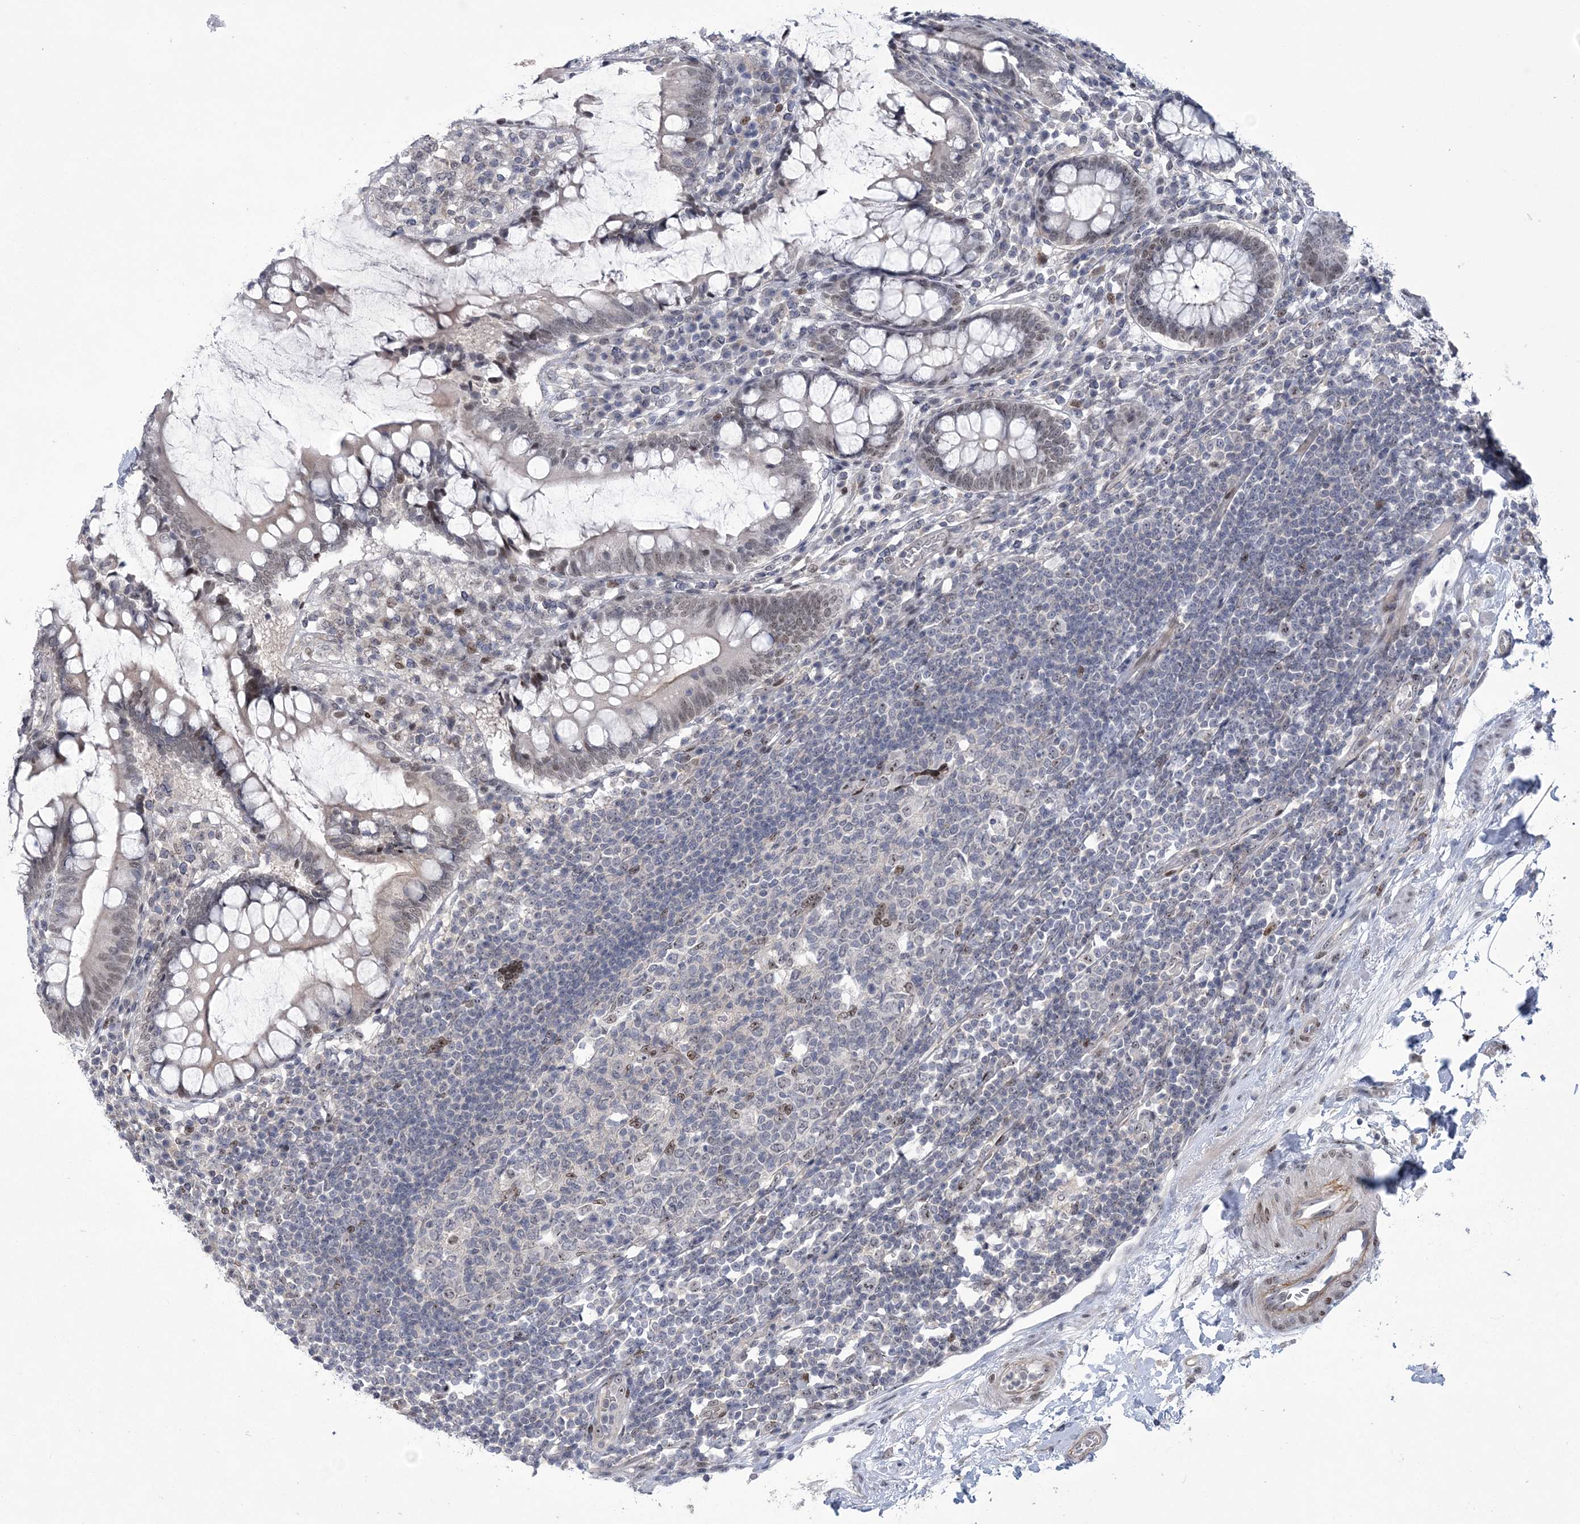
{"staining": {"intensity": "weak", "quantity": ">75%", "location": "nuclear"}, "tissue": "colon", "cell_type": "Endothelial cells", "image_type": "normal", "snomed": [{"axis": "morphology", "description": "Normal tissue, NOS"}, {"axis": "topography", "description": "Colon"}], "caption": "Protein staining exhibits weak nuclear expression in approximately >75% of endothelial cells in unremarkable colon.", "gene": "HOMEZ", "patient": {"sex": "female", "age": 79}}